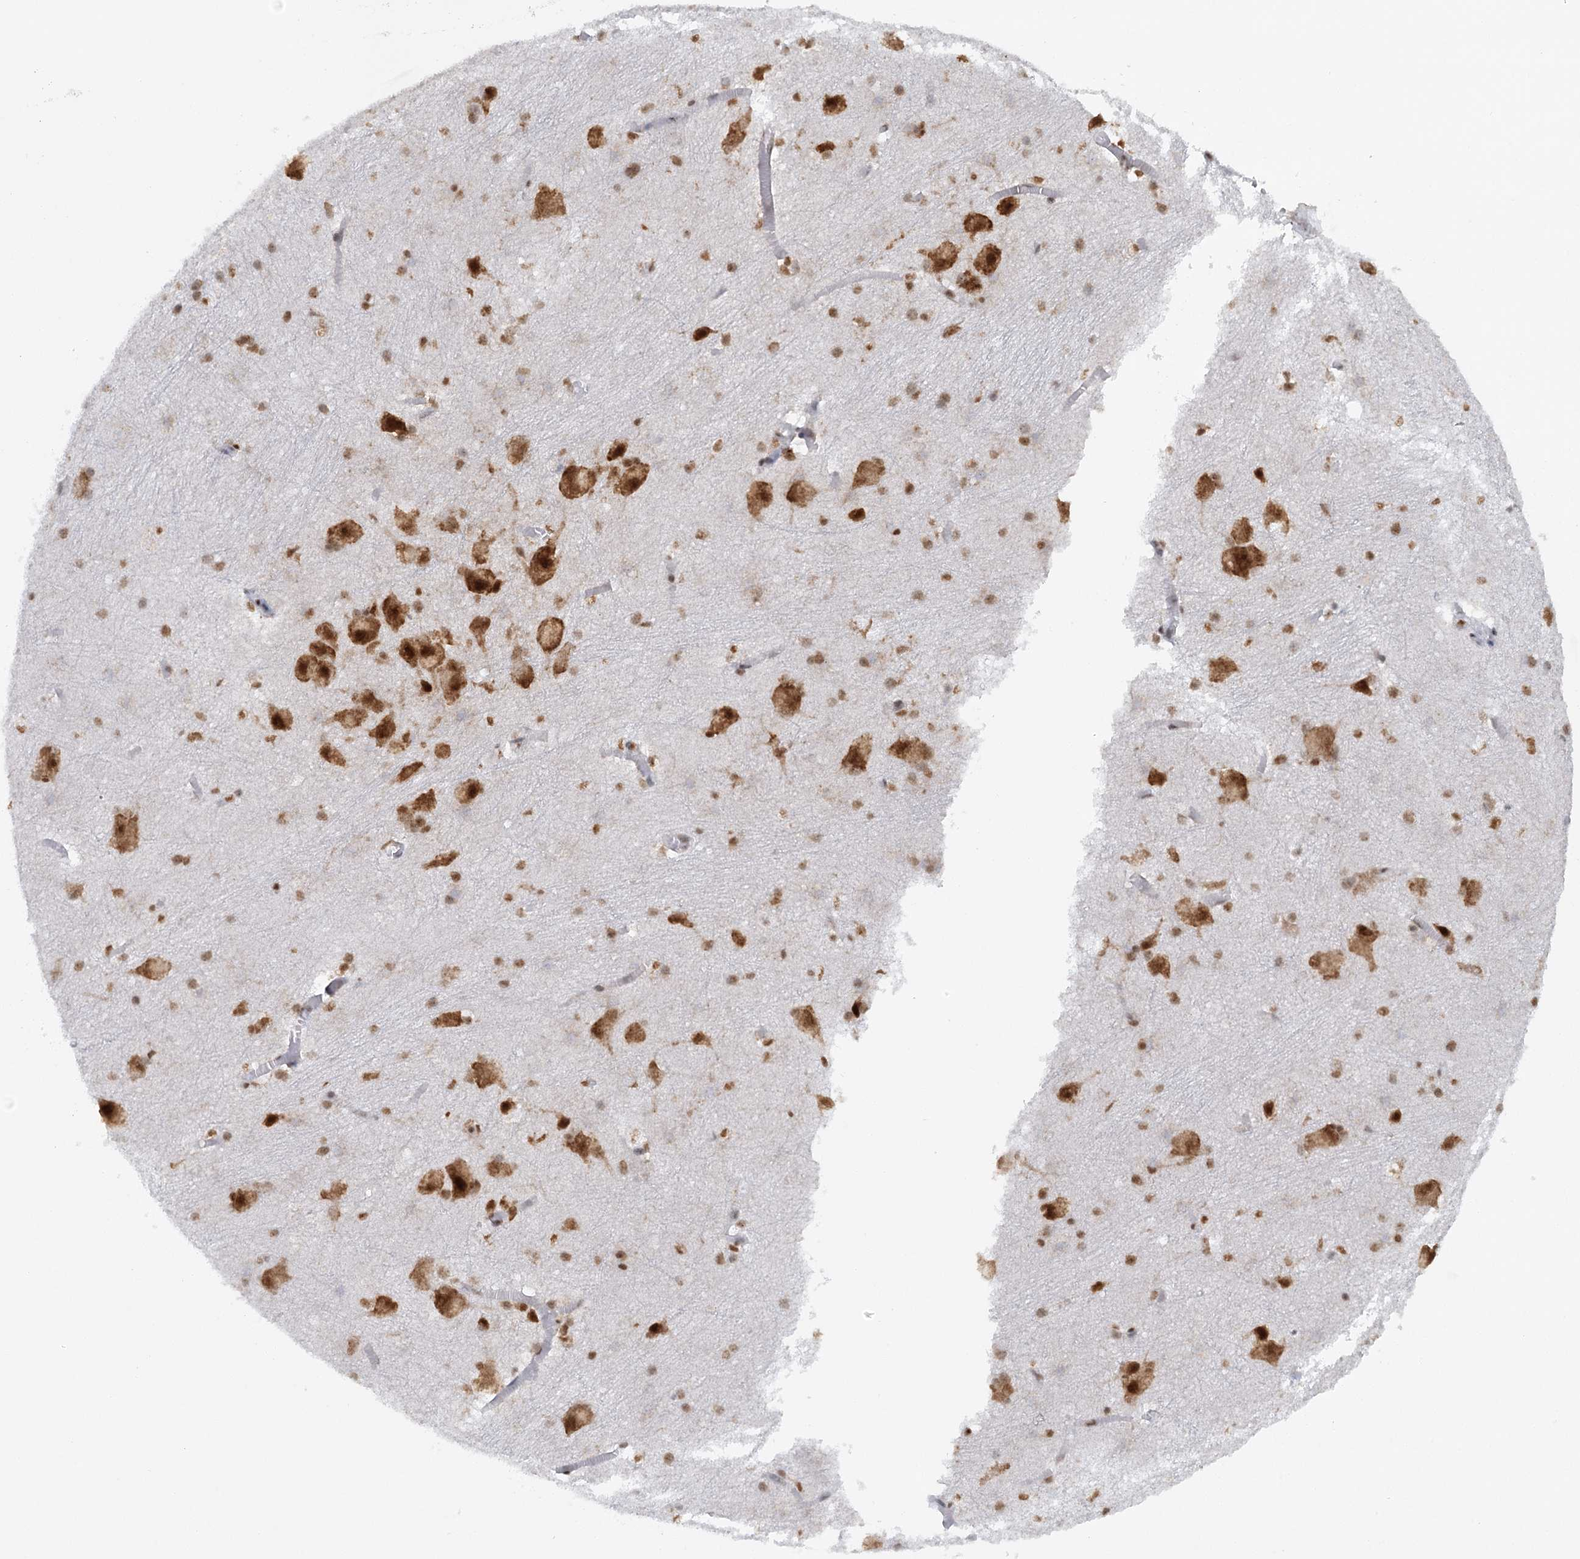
{"staining": {"intensity": "moderate", "quantity": ">75%", "location": "nuclear"}, "tissue": "caudate", "cell_type": "Glial cells", "image_type": "normal", "snomed": [{"axis": "morphology", "description": "Normal tissue, NOS"}, {"axis": "topography", "description": "Lateral ventricle wall"}], "caption": "DAB (3,3'-diaminobenzidine) immunohistochemical staining of normal human caudate displays moderate nuclear protein expression in approximately >75% of glial cells. (DAB (3,3'-diaminobenzidine) IHC with brightfield microscopy, high magnification).", "gene": "GPATCH11", "patient": {"sex": "male", "age": 37}}